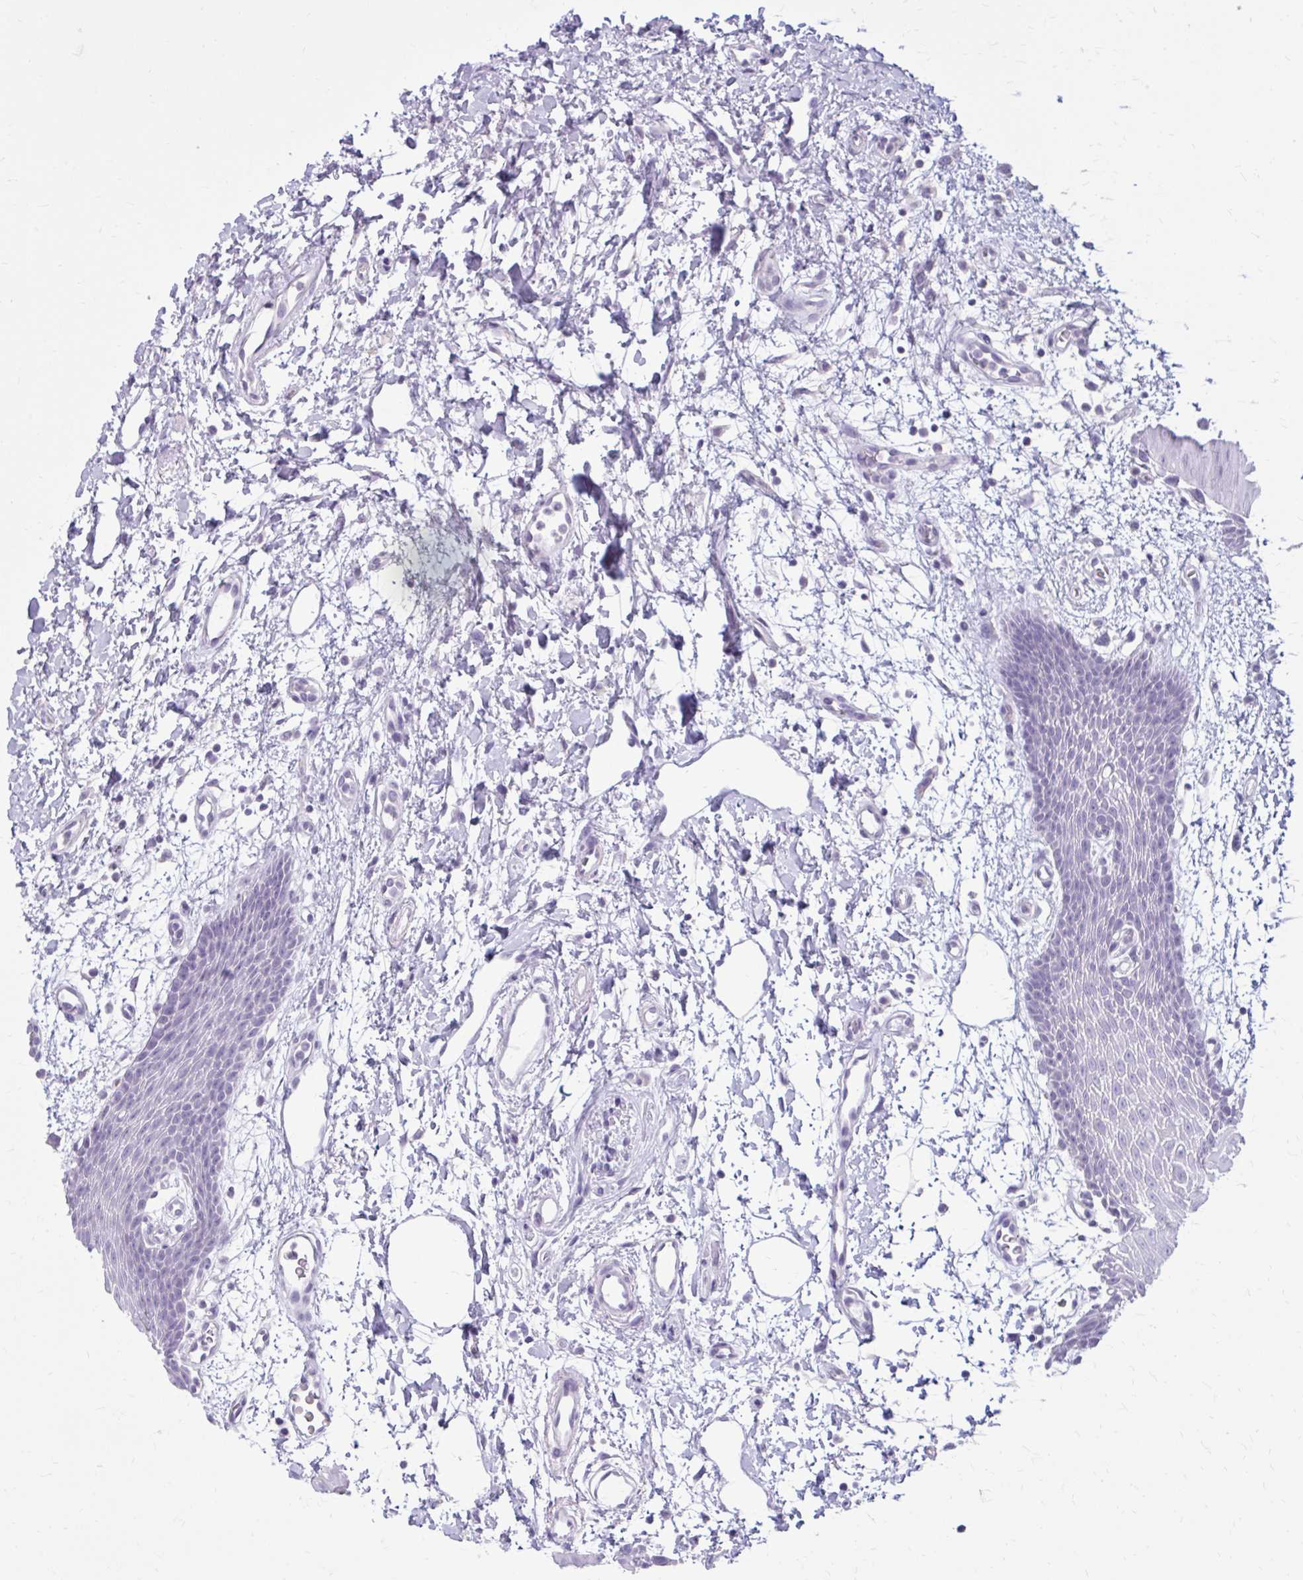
{"staining": {"intensity": "negative", "quantity": "none", "location": "none"}, "tissue": "oral mucosa", "cell_type": "Squamous epithelial cells", "image_type": "normal", "snomed": [{"axis": "morphology", "description": "Normal tissue, NOS"}, {"axis": "topography", "description": "Oral tissue"}], "caption": "Immunohistochemical staining of unremarkable oral mucosa exhibits no significant positivity in squamous epithelial cells.", "gene": "OR4B1", "patient": {"sex": "female", "age": 59}}